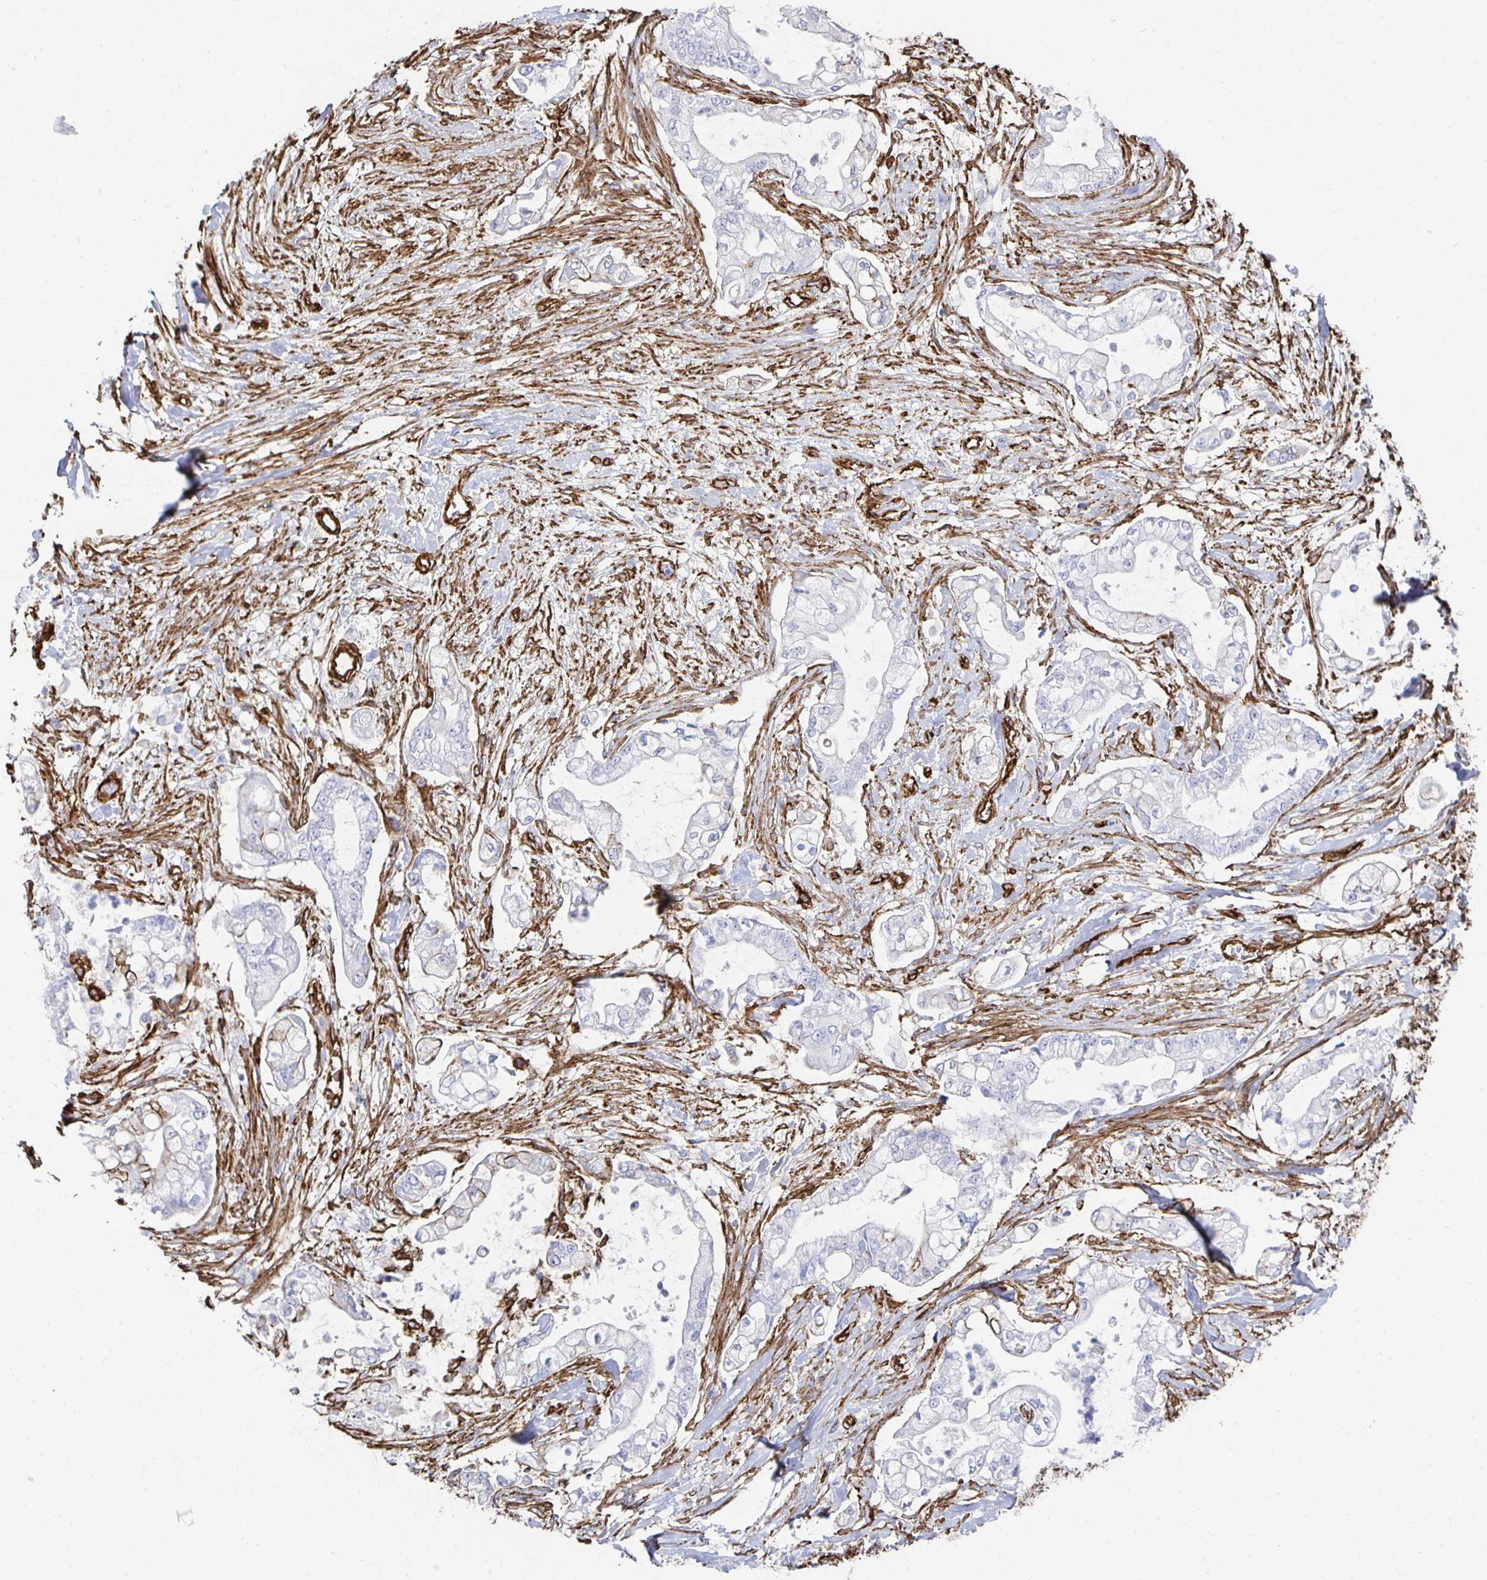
{"staining": {"intensity": "moderate", "quantity": "<25%", "location": "cytoplasmic/membranous"}, "tissue": "pancreatic cancer", "cell_type": "Tumor cells", "image_type": "cancer", "snomed": [{"axis": "morphology", "description": "Adenocarcinoma, NOS"}, {"axis": "topography", "description": "Pancreas"}], "caption": "DAB (3,3'-diaminobenzidine) immunohistochemical staining of human pancreatic cancer displays moderate cytoplasmic/membranous protein expression in approximately <25% of tumor cells.", "gene": "VIPR2", "patient": {"sex": "female", "age": 69}}